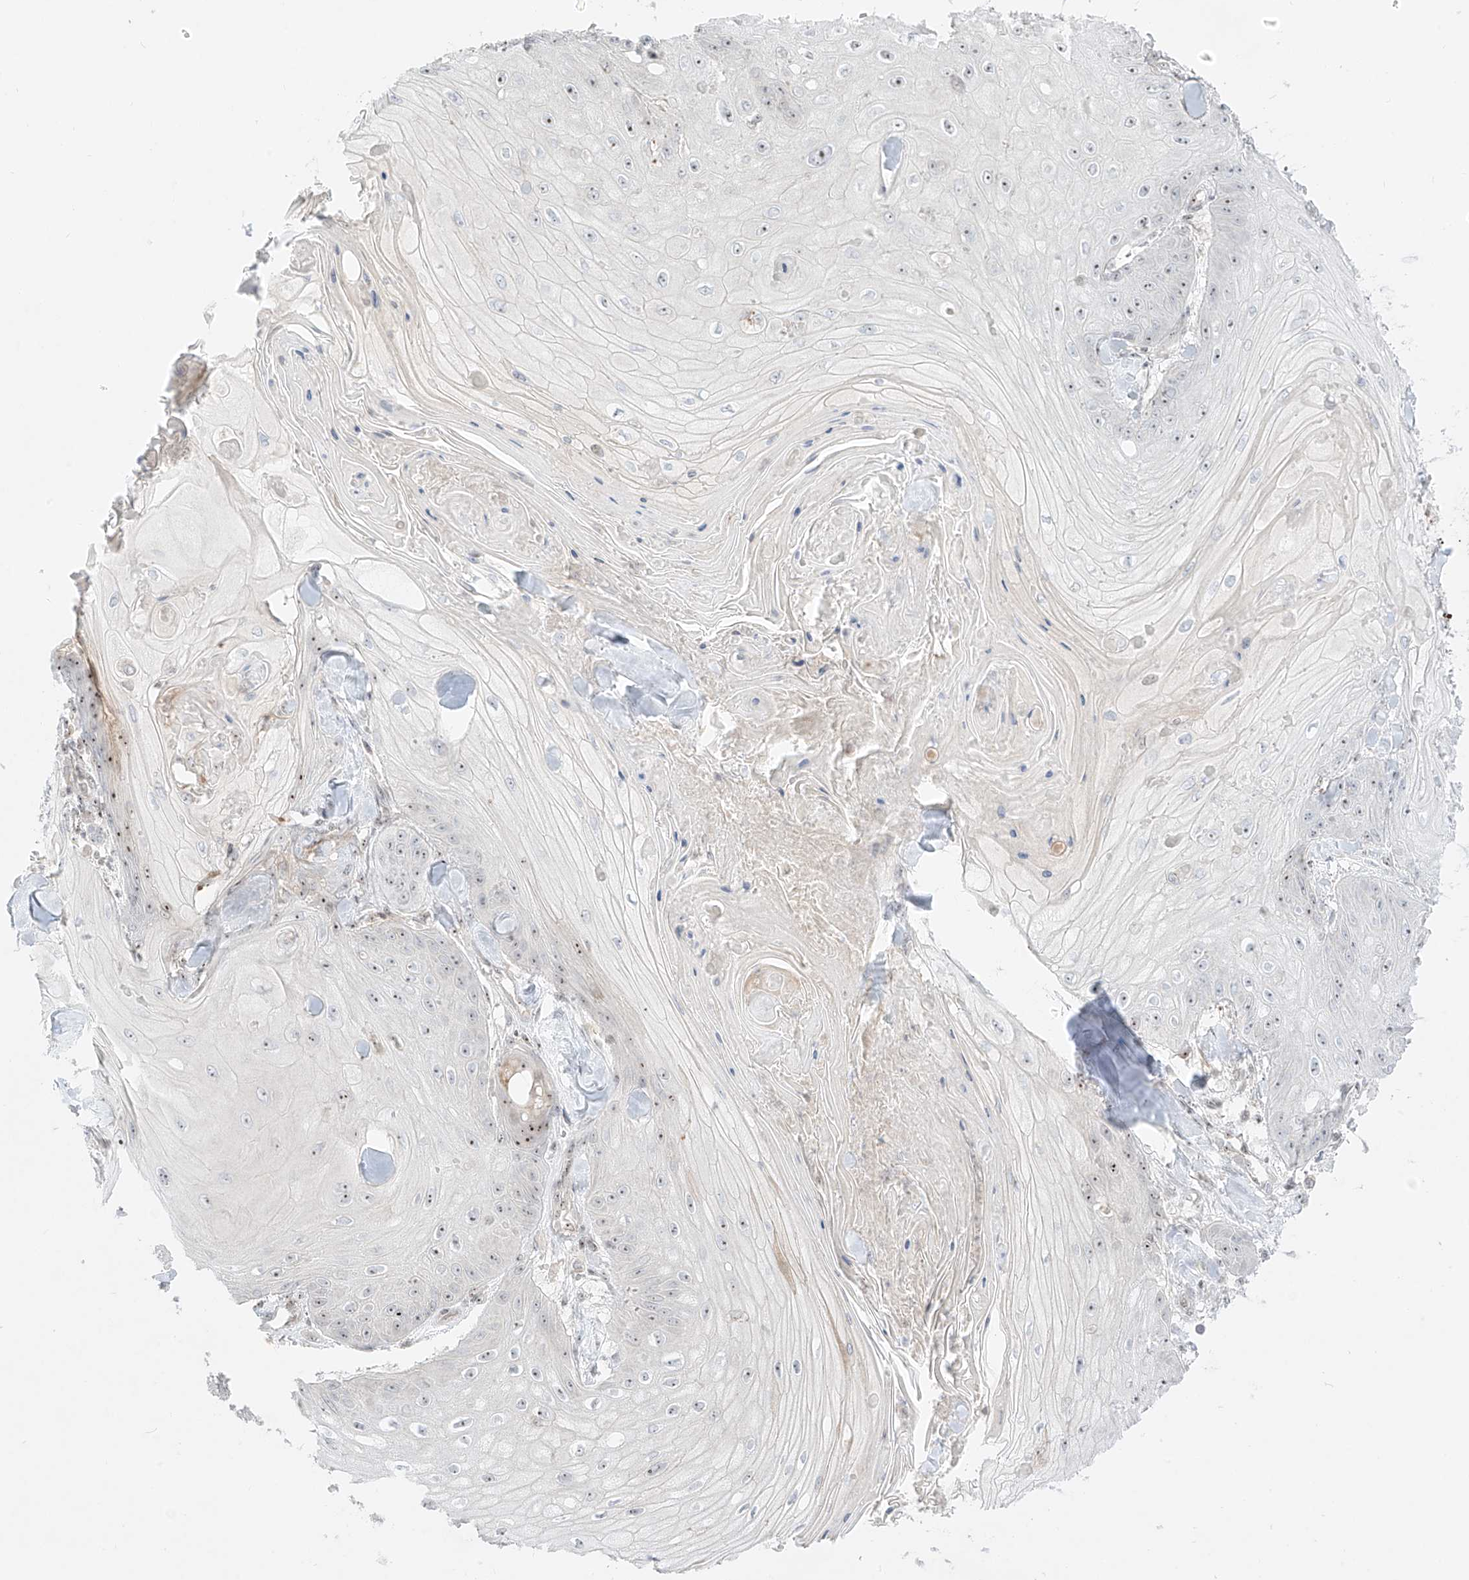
{"staining": {"intensity": "negative", "quantity": "none", "location": "none"}, "tissue": "skin cancer", "cell_type": "Tumor cells", "image_type": "cancer", "snomed": [{"axis": "morphology", "description": "Squamous cell carcinoma, NOS"}, {"axis": "topography", "description": "Skin"}], "caption": "Micrograph shows no significant protein staining in tumor cells of skin cancer (squamous cell carcinoma).", "gene": "ZNF512", "patient": {"sex": "male", "age": 74}}